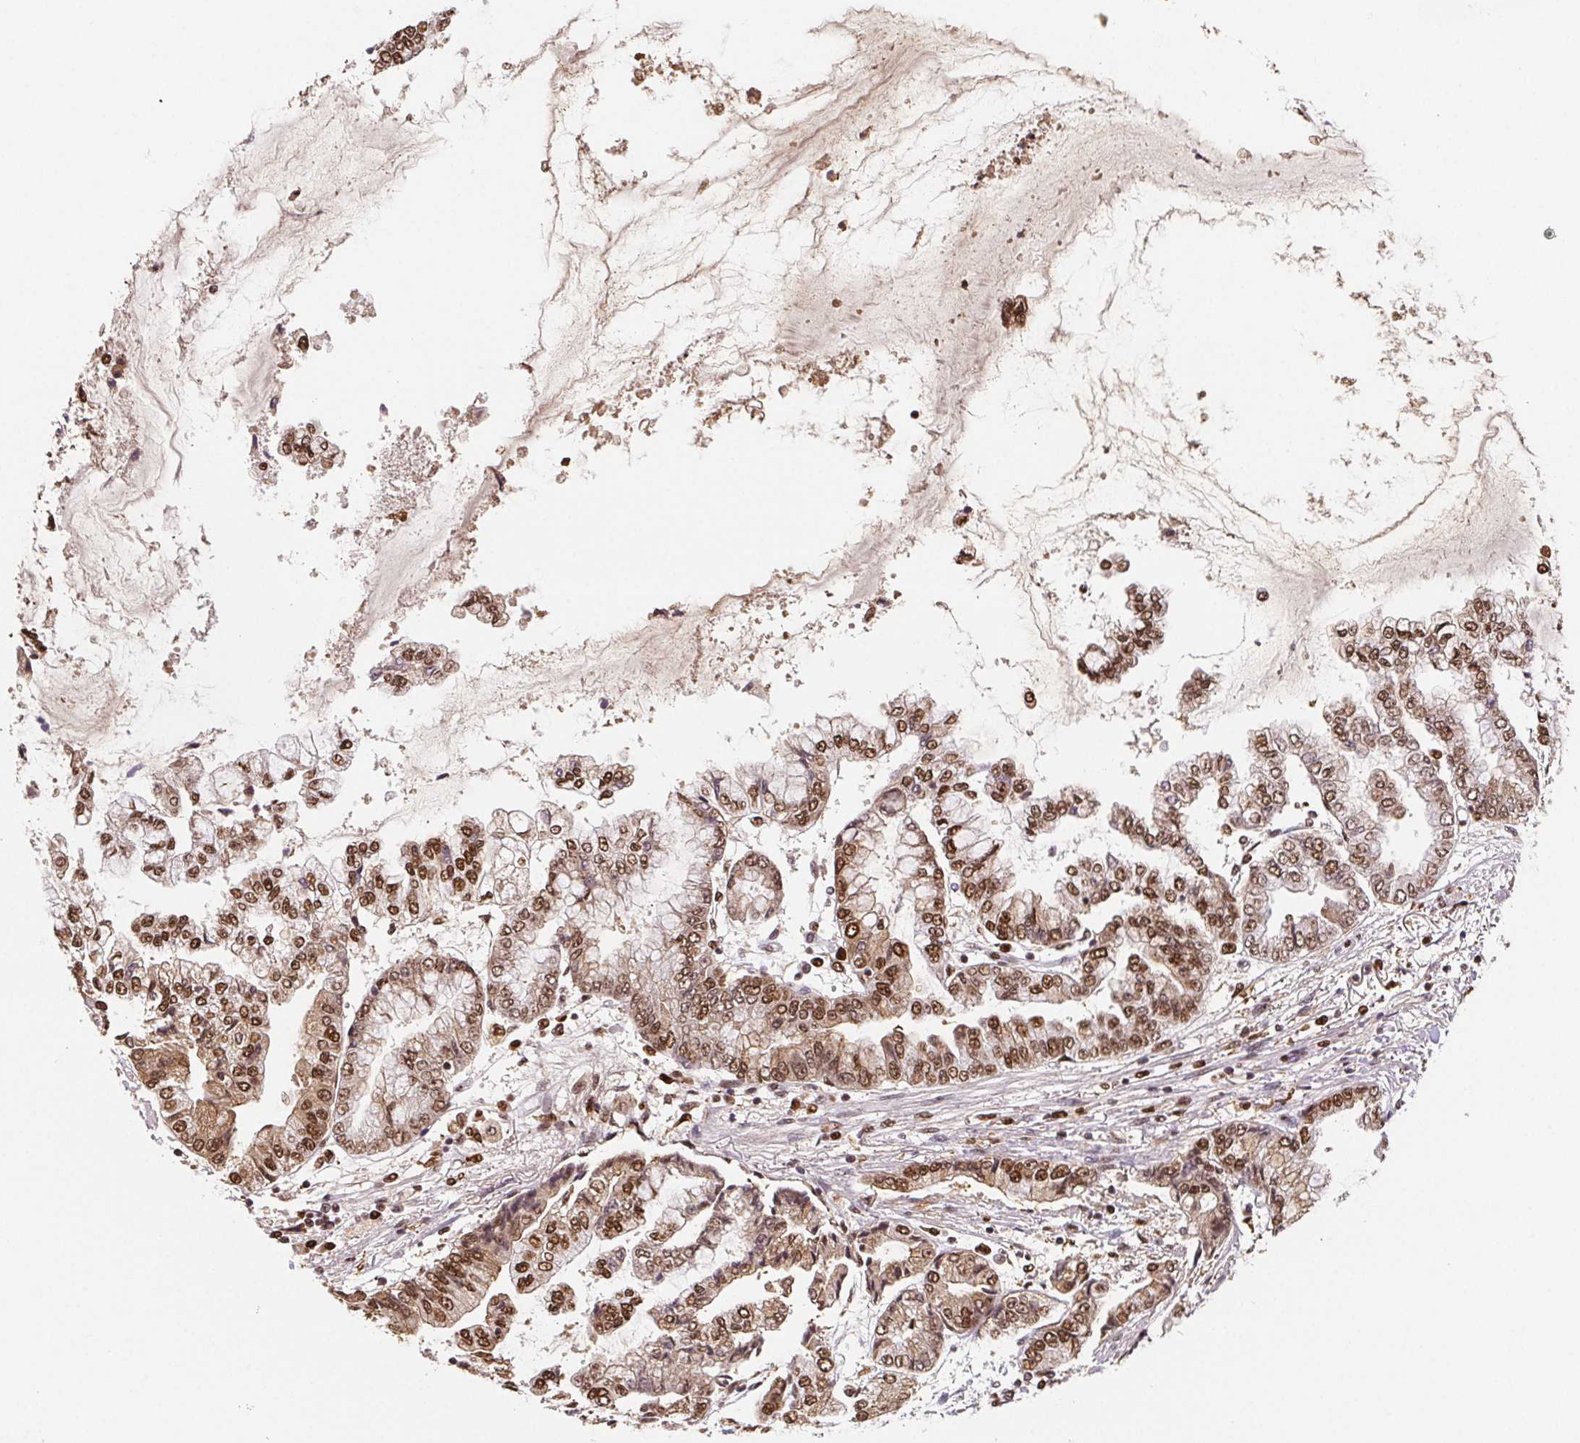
{"staining": {"intensity": "moderate", "quantity": ">75%", "location": "nuclear"}, "tissue": "stomach cancer", "cell_type": "Tumor cells", "image_type": "cancer", "snomed": [{"axis": "morphology", "description": "Adenocarcinoma, NOS"}, {"axis": "topography", "description": "Stomach, upper"}], "caption": "Moderate nuclear protein positivity is identified in approximately >75% of tumor cells in adenocarcinoma (stomach). Immunohistochemistry (ihc) stains the protein of interest in brown and the nuclei are stained blue.", "gene": "SET", "patient": {"sex": "female", "age": 74}}